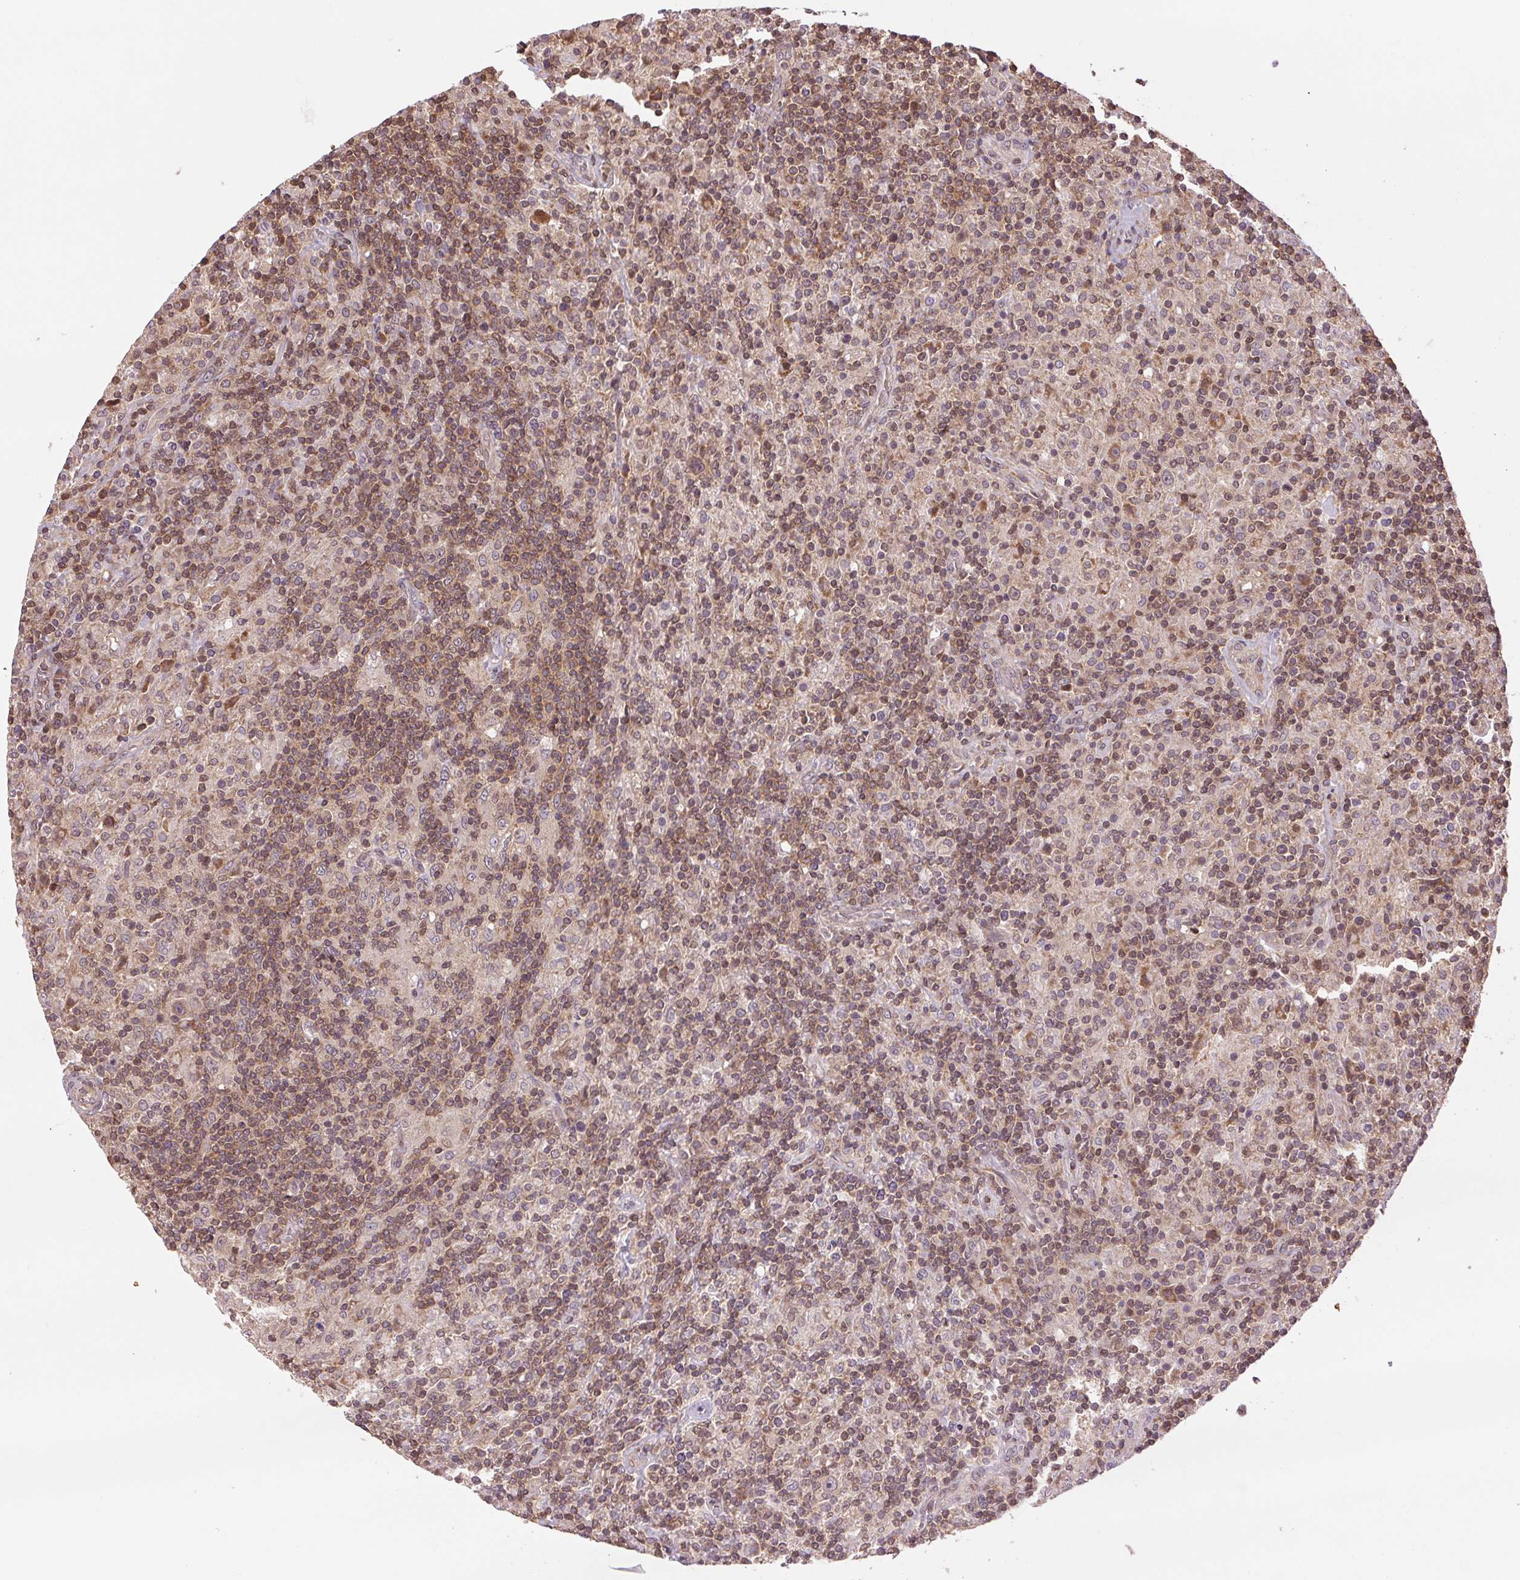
{"staining": {"intensity": "weak", "quantity": "25%-75%", "location": "cytoplasmic/membranous"}, "tissue": "lymphoma", "cell_type": "Tumor cells", "image_type": "cancer", "snomed": [{"axis": "morphology", "description": "Hodgkin's disease, NOS"}, {"axis": "topography", "description": "Lymph node"}], "caption": "Immunohistochemical staining of human Hodgkin's disease exhibits weak cytoplasmic/membranous protein positivity in about 25%-75% of tumor cells.", "gene": "BTF3L4", "patient": {"sex": "male", "age": 70}}